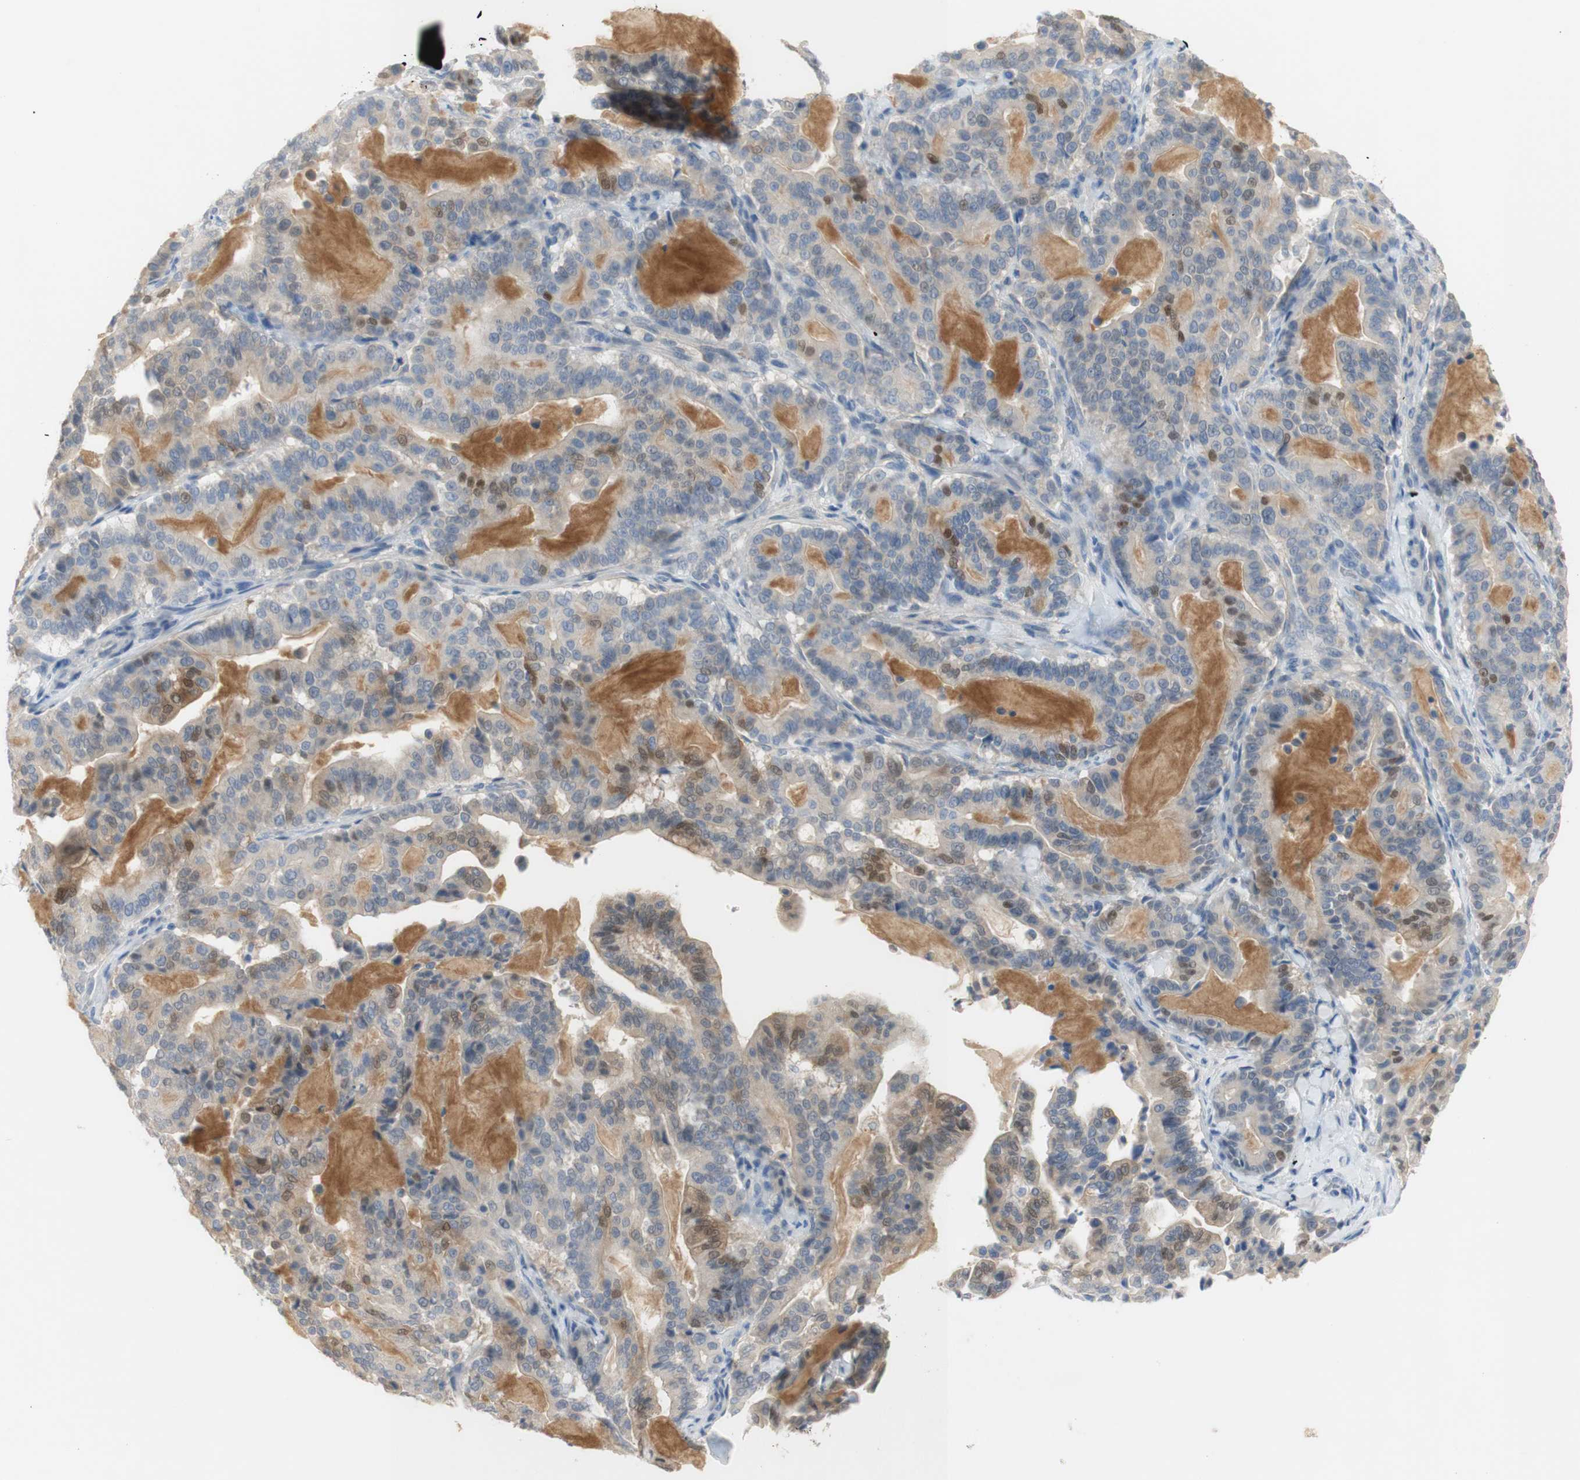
{"staining": {"intensity": "moderate", "quantity": "<25%", "location": "cytoplasmic/membranous,nuclear"}, "tissue": "pancreatic cancer", "cell_type": "Tumor cells", "image_type": "cancer", "snomed": [{"axis": "morphology", "description": "Adenocarcinoma, NOS"}, {"axis": "topography", "description": "Pancreas"}], "caption": "Brown immunohistochemical staining in pancreatic cancer exhibits moderate cytoplasmic/membranous and nuclear expression in about <25% of tumor cells. (DAB IHC with brightfield microscopy, high magnification).", "gene": "SELENBP1", "patient": {"sex": "male", "age": 63}}